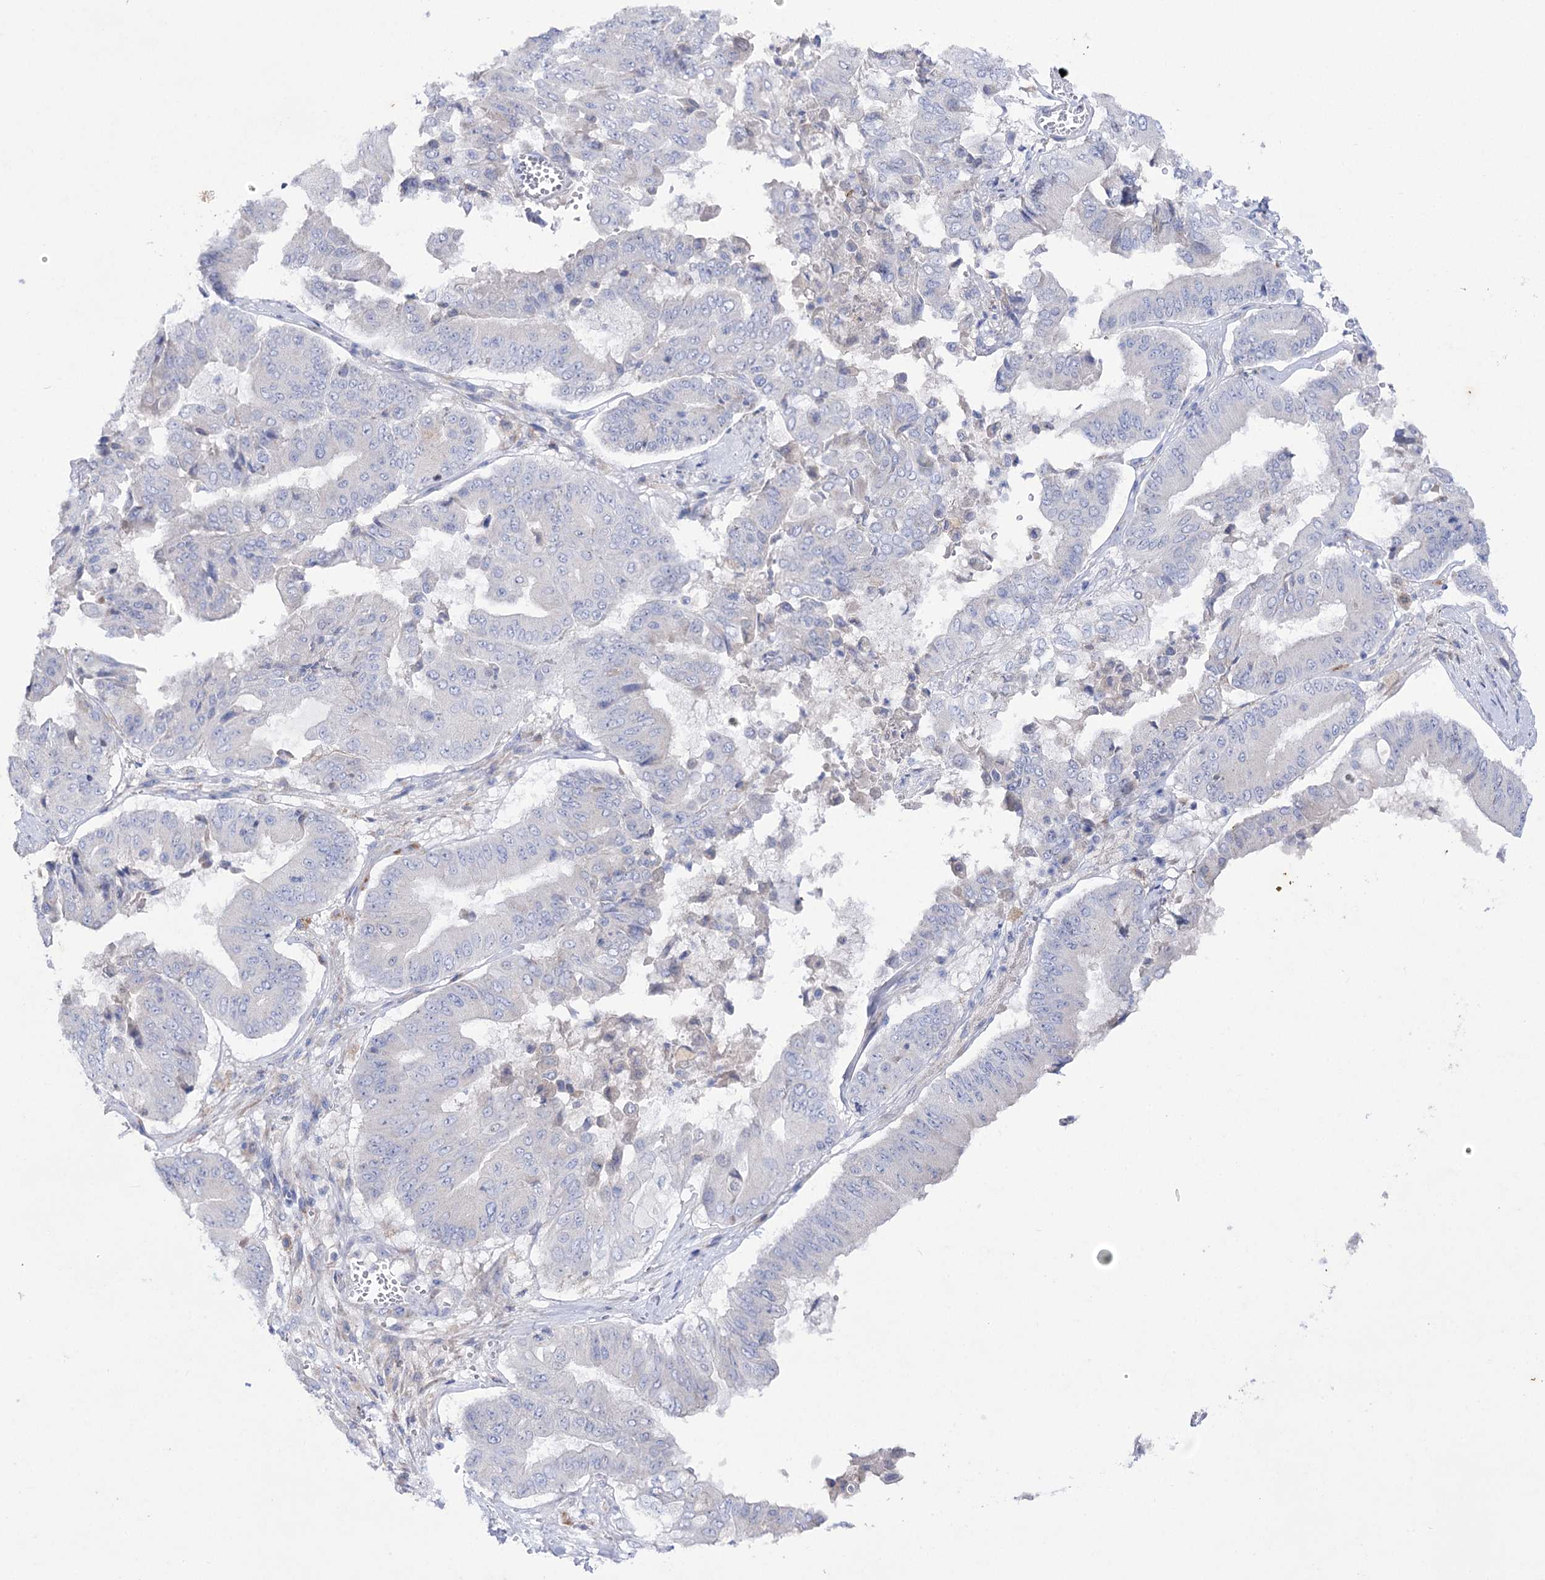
{"staining": {"intensity": "negative", "quantity": "none", "location": "none"}, "tissue": "pancreatic cancer", "cell_type": "Tumor cells", "image_type": "cancer", "snomed": [{"axis": "morphology", "description": "Adenocarcinoma, NOS"}, {"axis": "topography", "description": "Pancreas"}], "caption": "Immunohistochemistry (IHC) of human pancreatic adenocarcinoma shows no expression in tumor cells.", "gene": "NAGLU", "patient": {"sex": "female", "age": 77}}